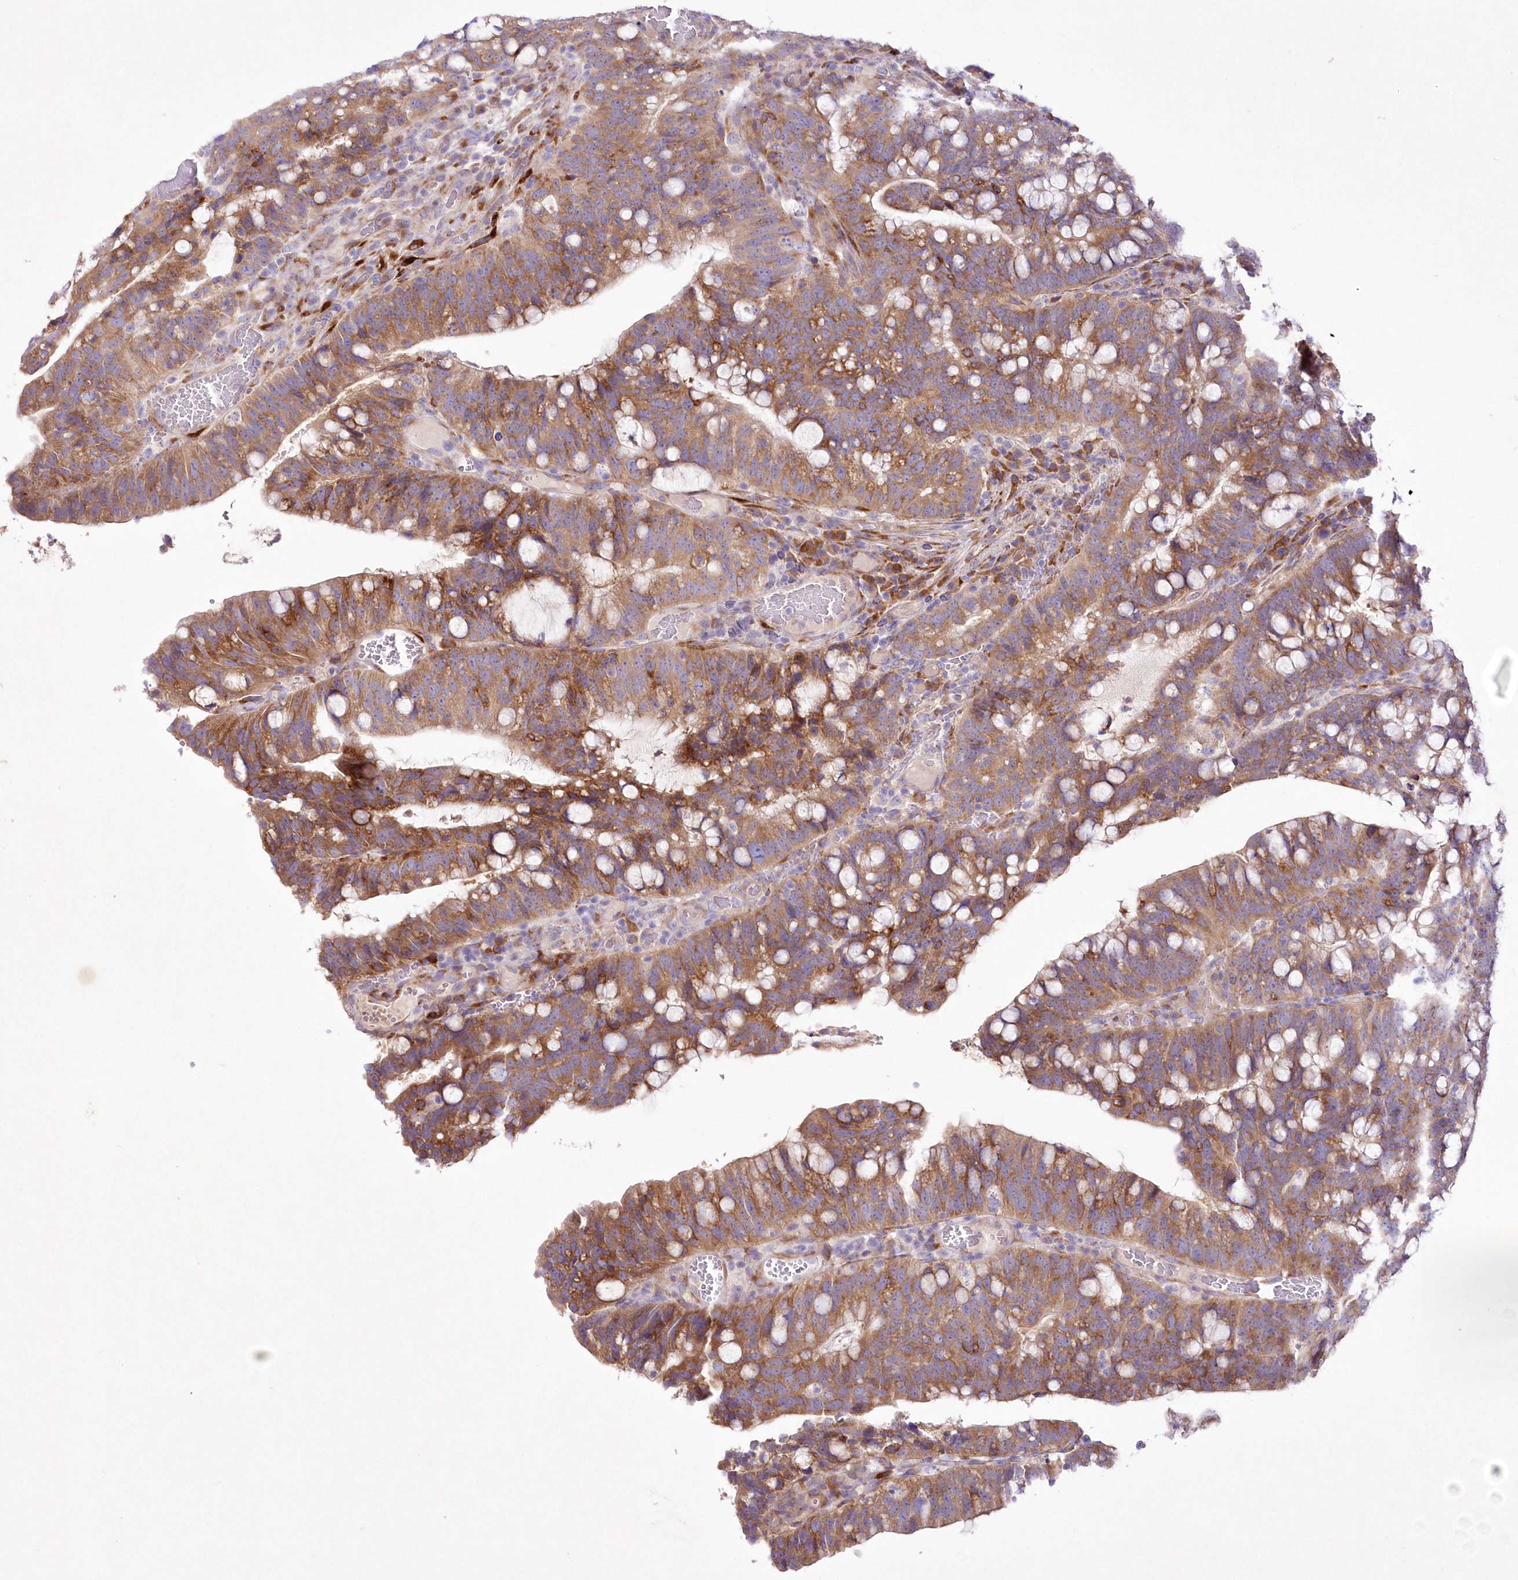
{"staining": {"intensity": "moderate", "quantity": ">75%", "location": "cytoplasmic/membranous"}, "tissue": "colorectal cancer", "cell_type": "Tumor cells", "image_type": "cancer", "snomed": [{"axis": "morphology", "description": "Adenocarcinoma, NOS"}, {"axis": "topography", "description": "Colon"}], "caption": "Immunohistochemical staining of human adenocarcinoma (colorectal) exhibits moderate cytoplasmic/membranous protein positivity in about >75% of tumor cells. The staining was performed using DAB (3,3'-diaminobenzidine) to visualize the protein expression in brown, while the nuclei were stained in blue with hematoxylin (Magnification: 20x).", "gene": "ARFGEF3", "patient": {"sex": "female", "age": 66}}